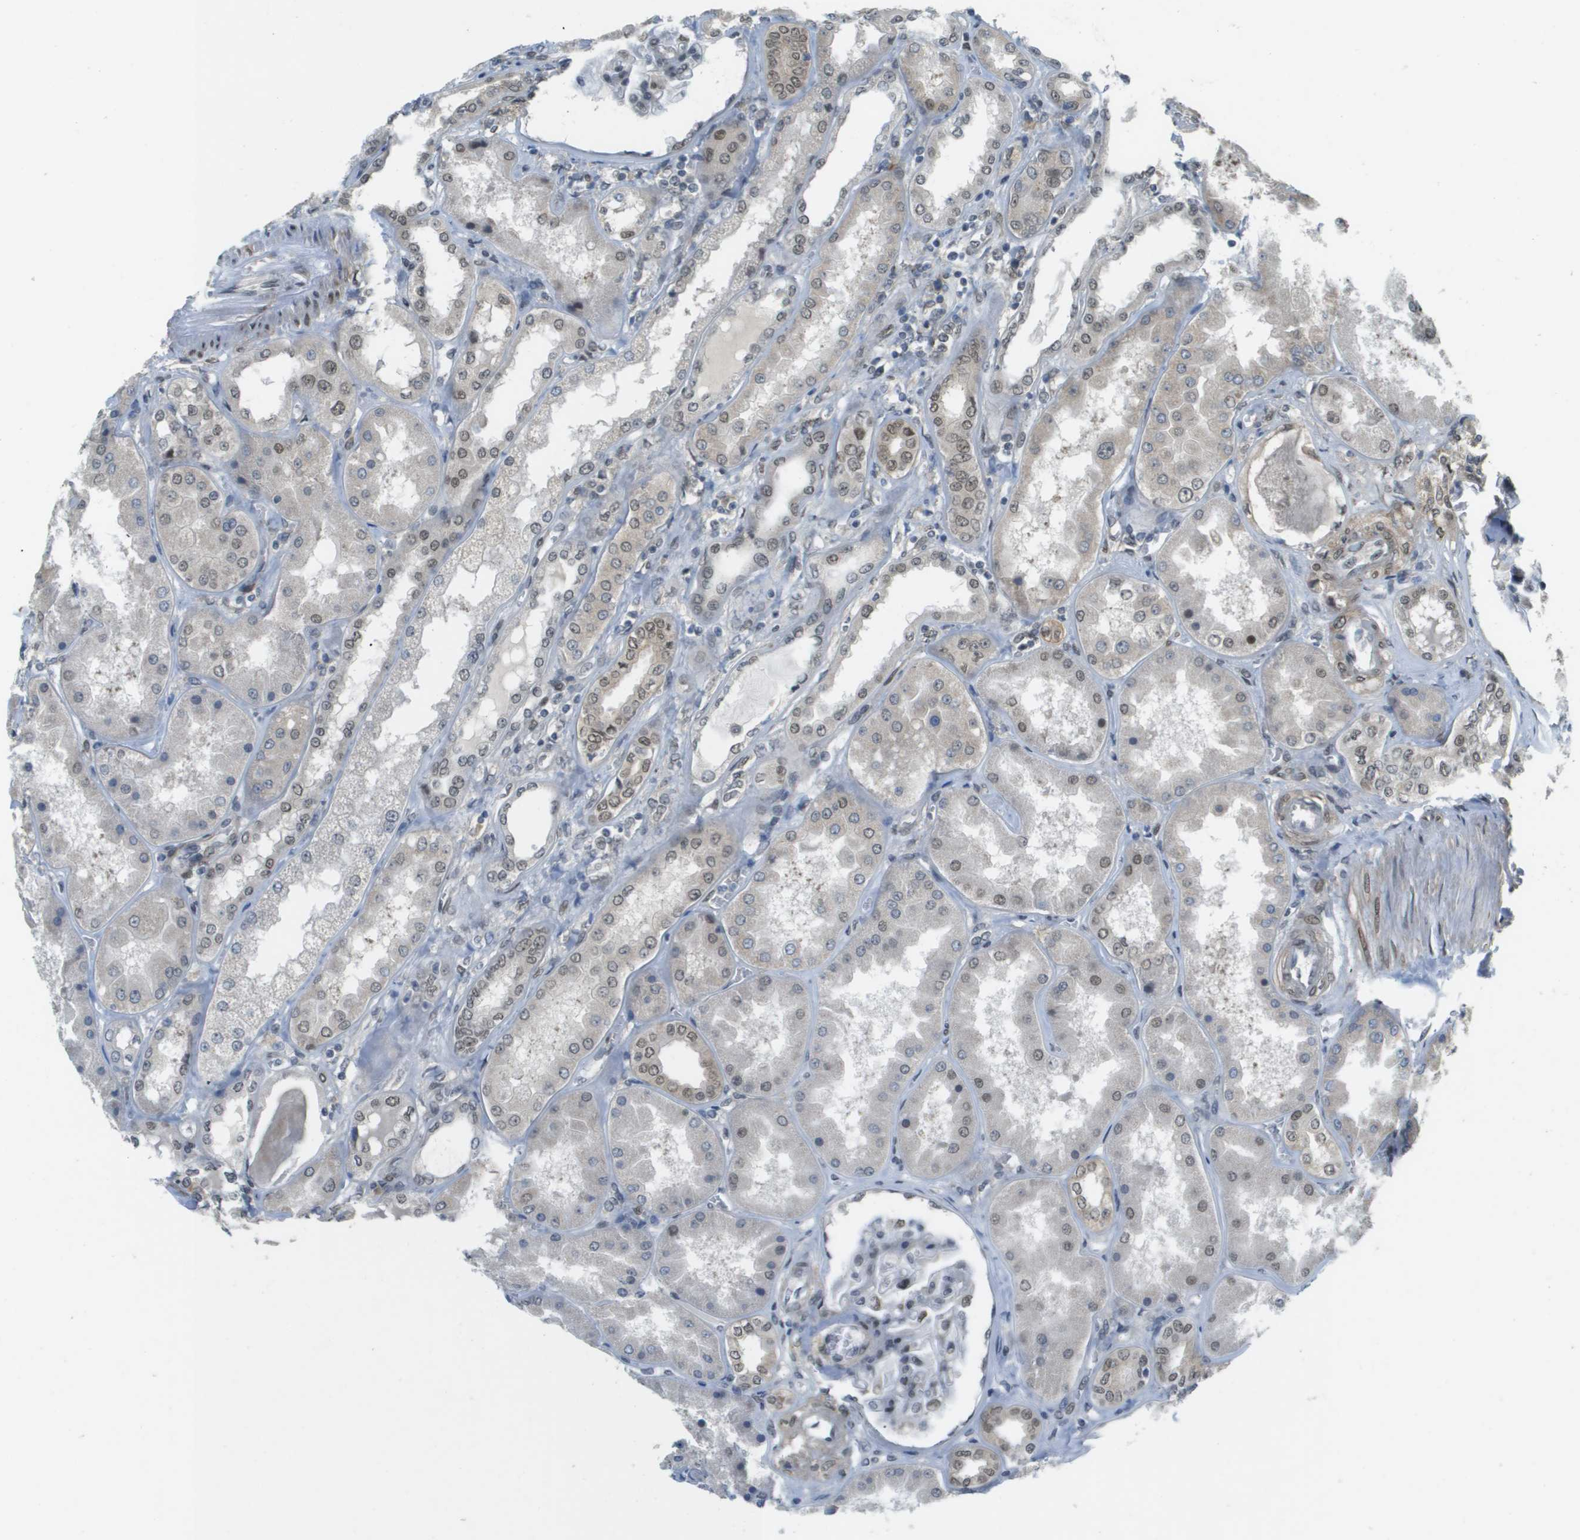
{"staining": {"intensity": "moderate", "quantity": "25%-75%", "location": "nuclear"}, "tissue": "kidney", "cell_type": "Cells in glomeruli", "image_type": "normal", "snomed": [{"axis": "morphology", "description": "Normal tissue, NOS"}, {"axis": "topography", "description": "Kidney"}], "caption": "Protein staining by IHC displays moderate nuclear expression in about 25%-75% of cells in glomeruli in benign kidney.", "gene": "ARID1B", "patient": {"sex": "female", "age": 56}}